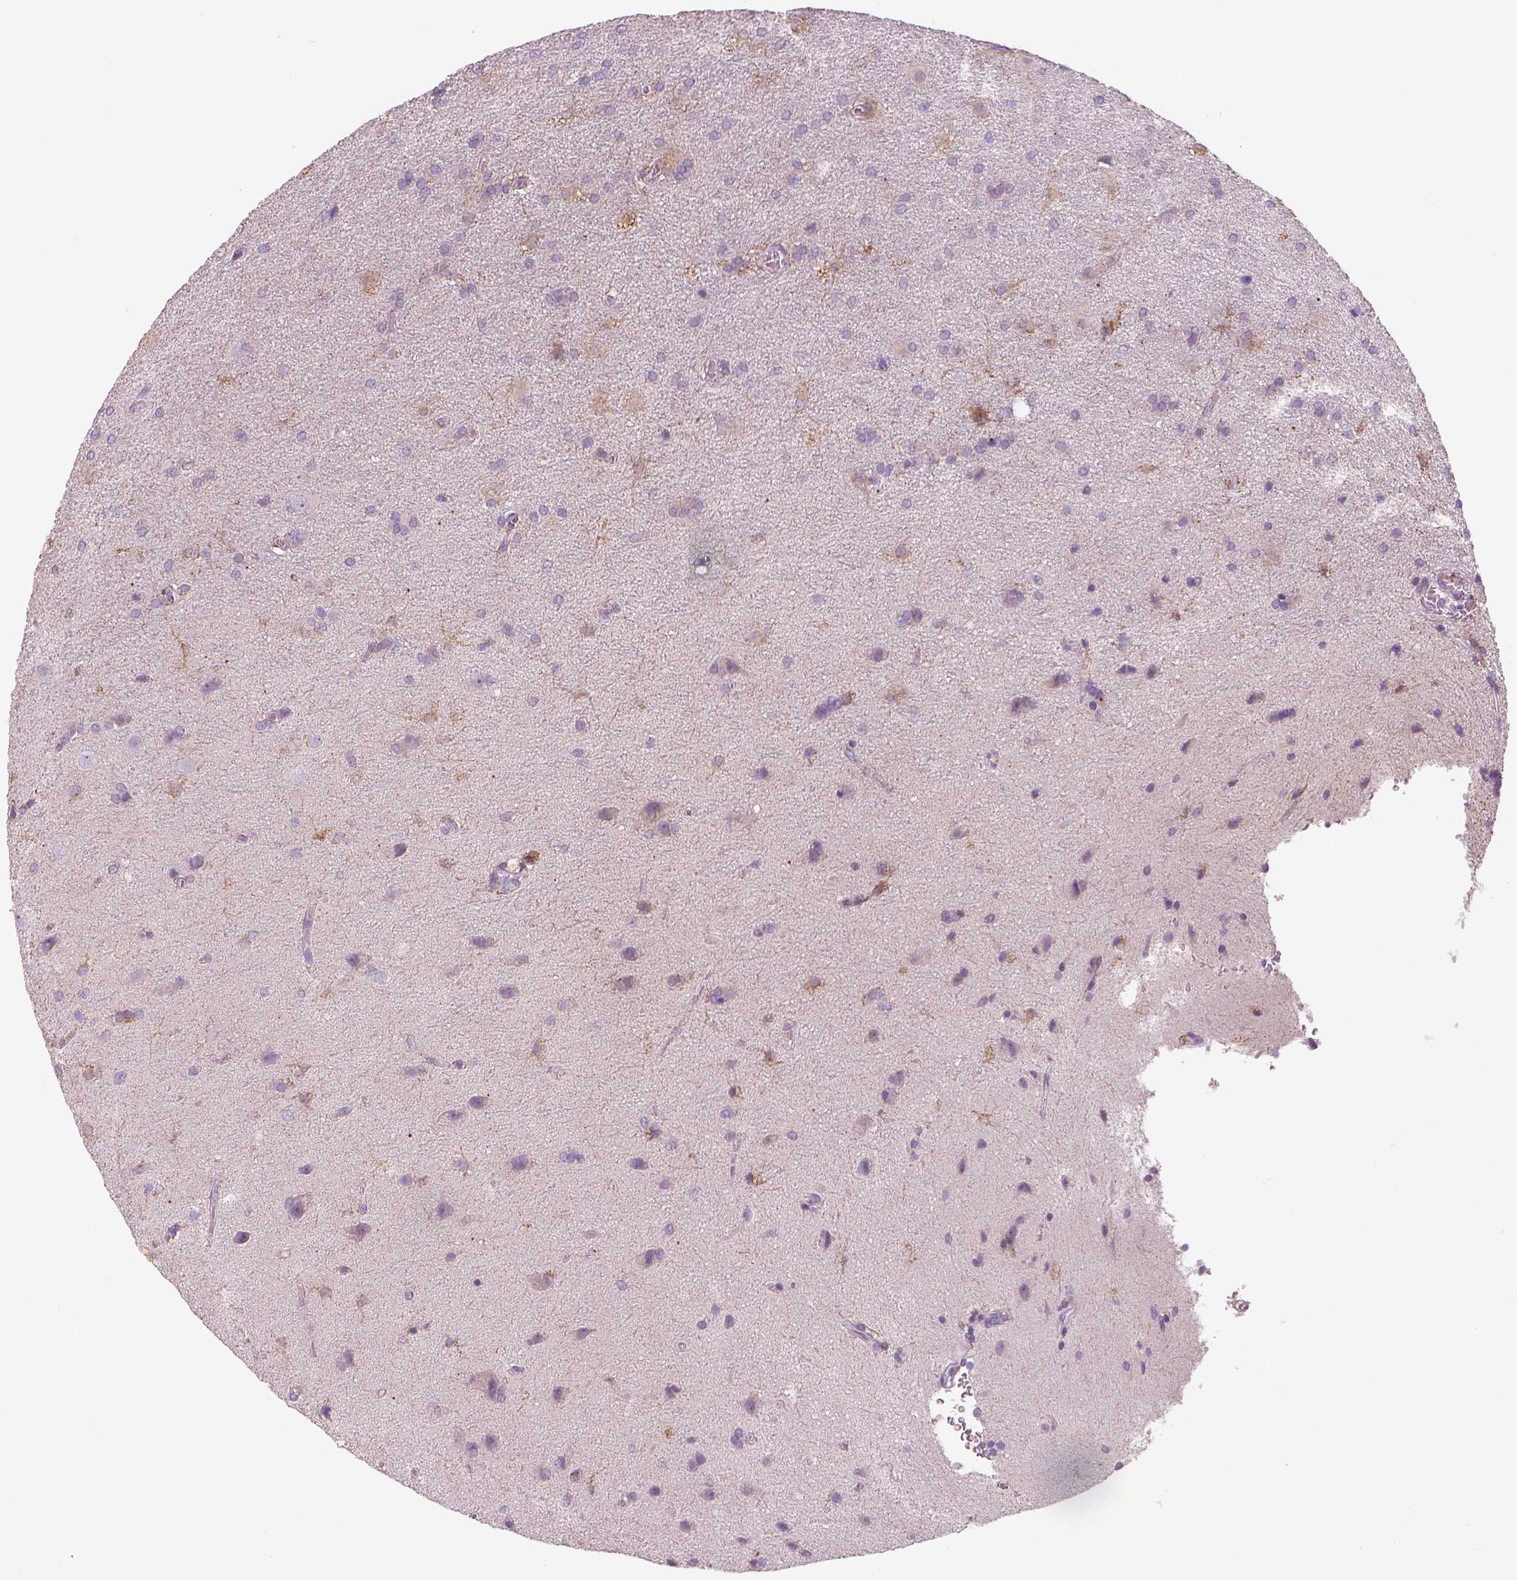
{"staining": {"intensity": "negative", "quantity": "none", "location": "none"}, "tissue": "glioma", "cell_type": "Tumor cells", "image_type": "cancer", "snomed": [{"axis": "morphology", "description": "Glioma, malignant, Low grade"}, {"axis": "topography", "description": "Brain"}], "caption": "Immunohistochemistry (IHC) of glioma shows no positivity in tumor cells. The staining was performed using DAB to visualize the protein expression in brown, while the nuclei were stained in blue with hematoxylin (Magnification: 20x).", "gene": "KCNMB4", "patient": {"sex": "male", "age": 58}}